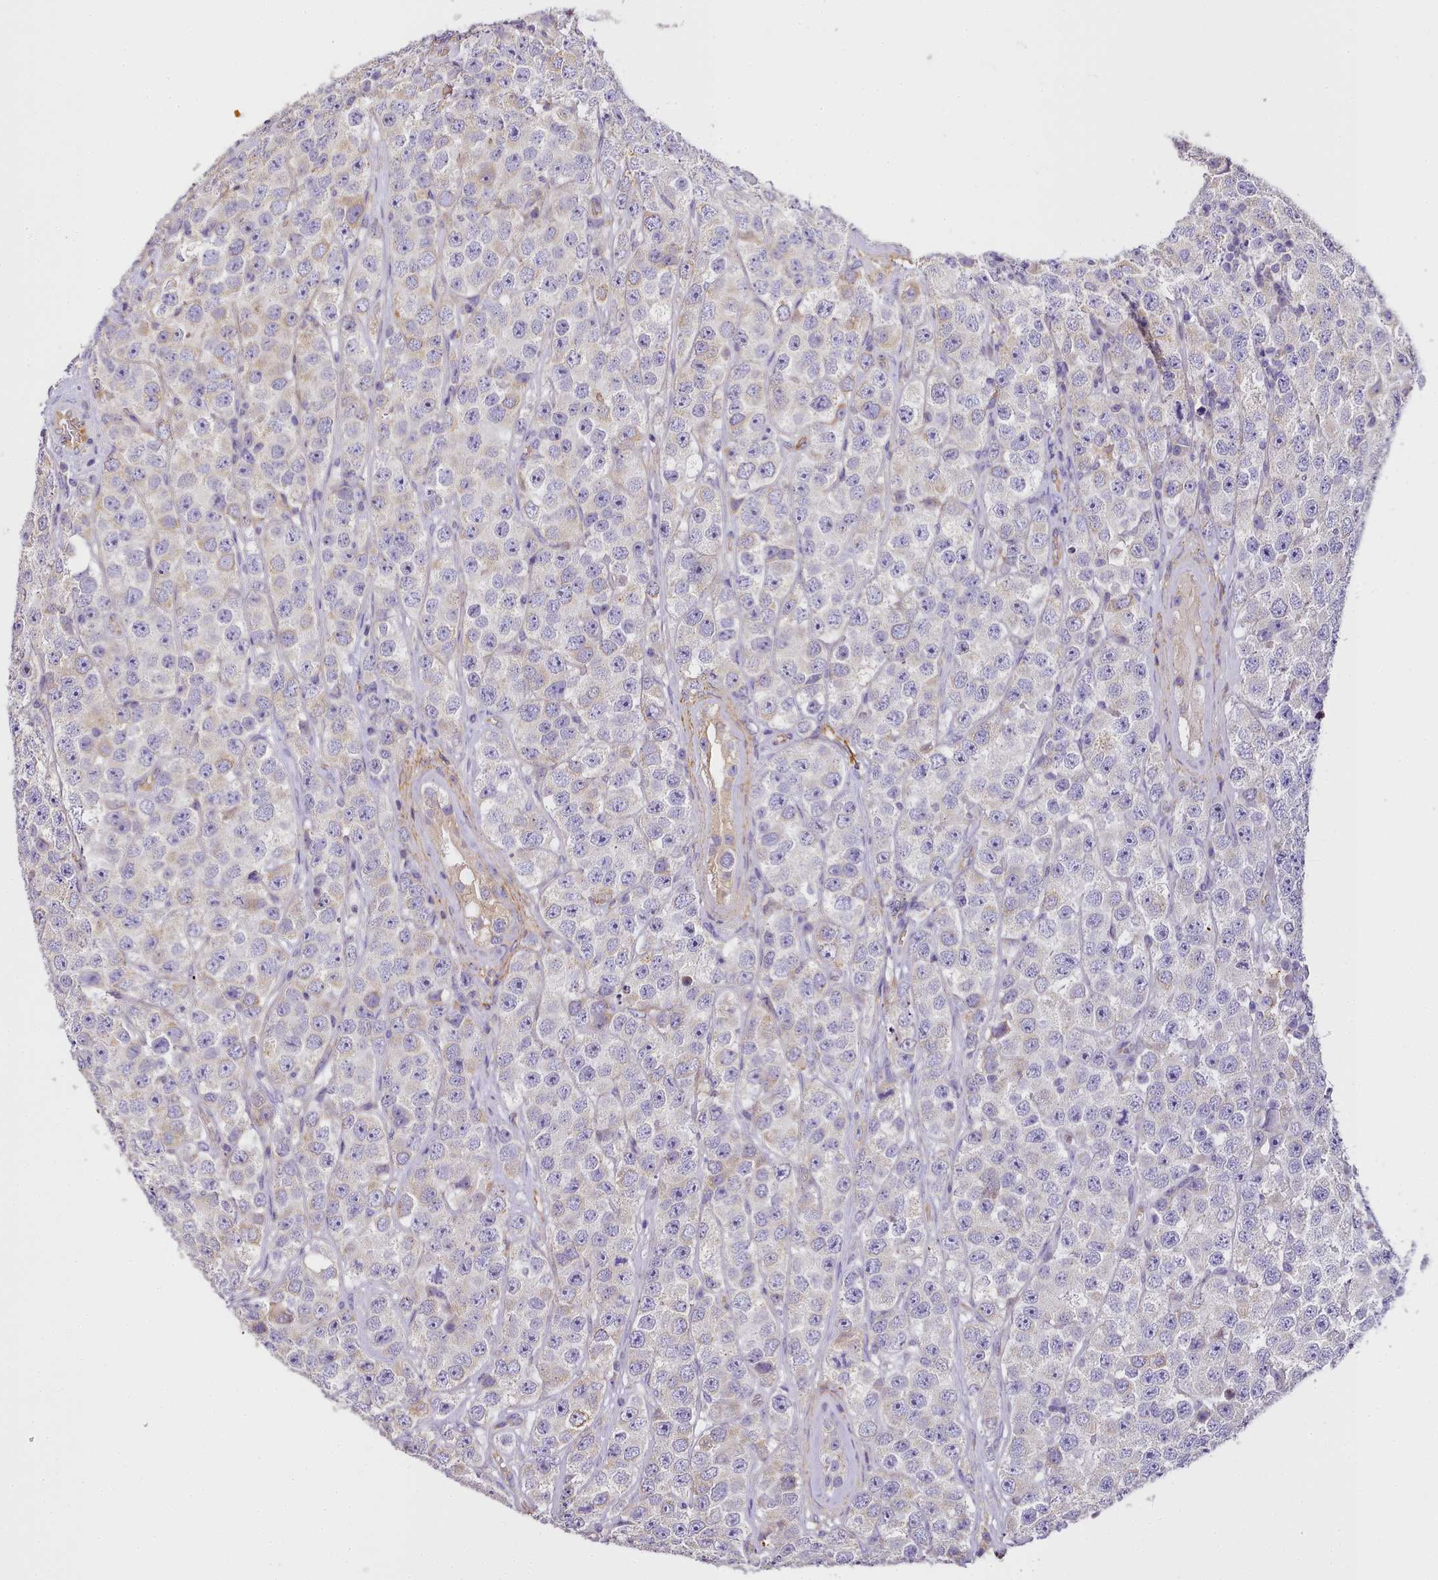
{"staining": {"intensity": "negative", "quantity": "none", "location": "none"}, "tissue": "testis cancer", "cell_type": "Tumor cells", "image_type": "cancer", "snomed": [{"axis": "morphology", "description": "Seminoma, NOS"}, {"axis": "topography", "description": "Testis"}], "caption": "Tumor cells are negative for protein expression in human testis cancer.", "gene": "NBPF1", "patient": {"sex": "male", "age": 28}}